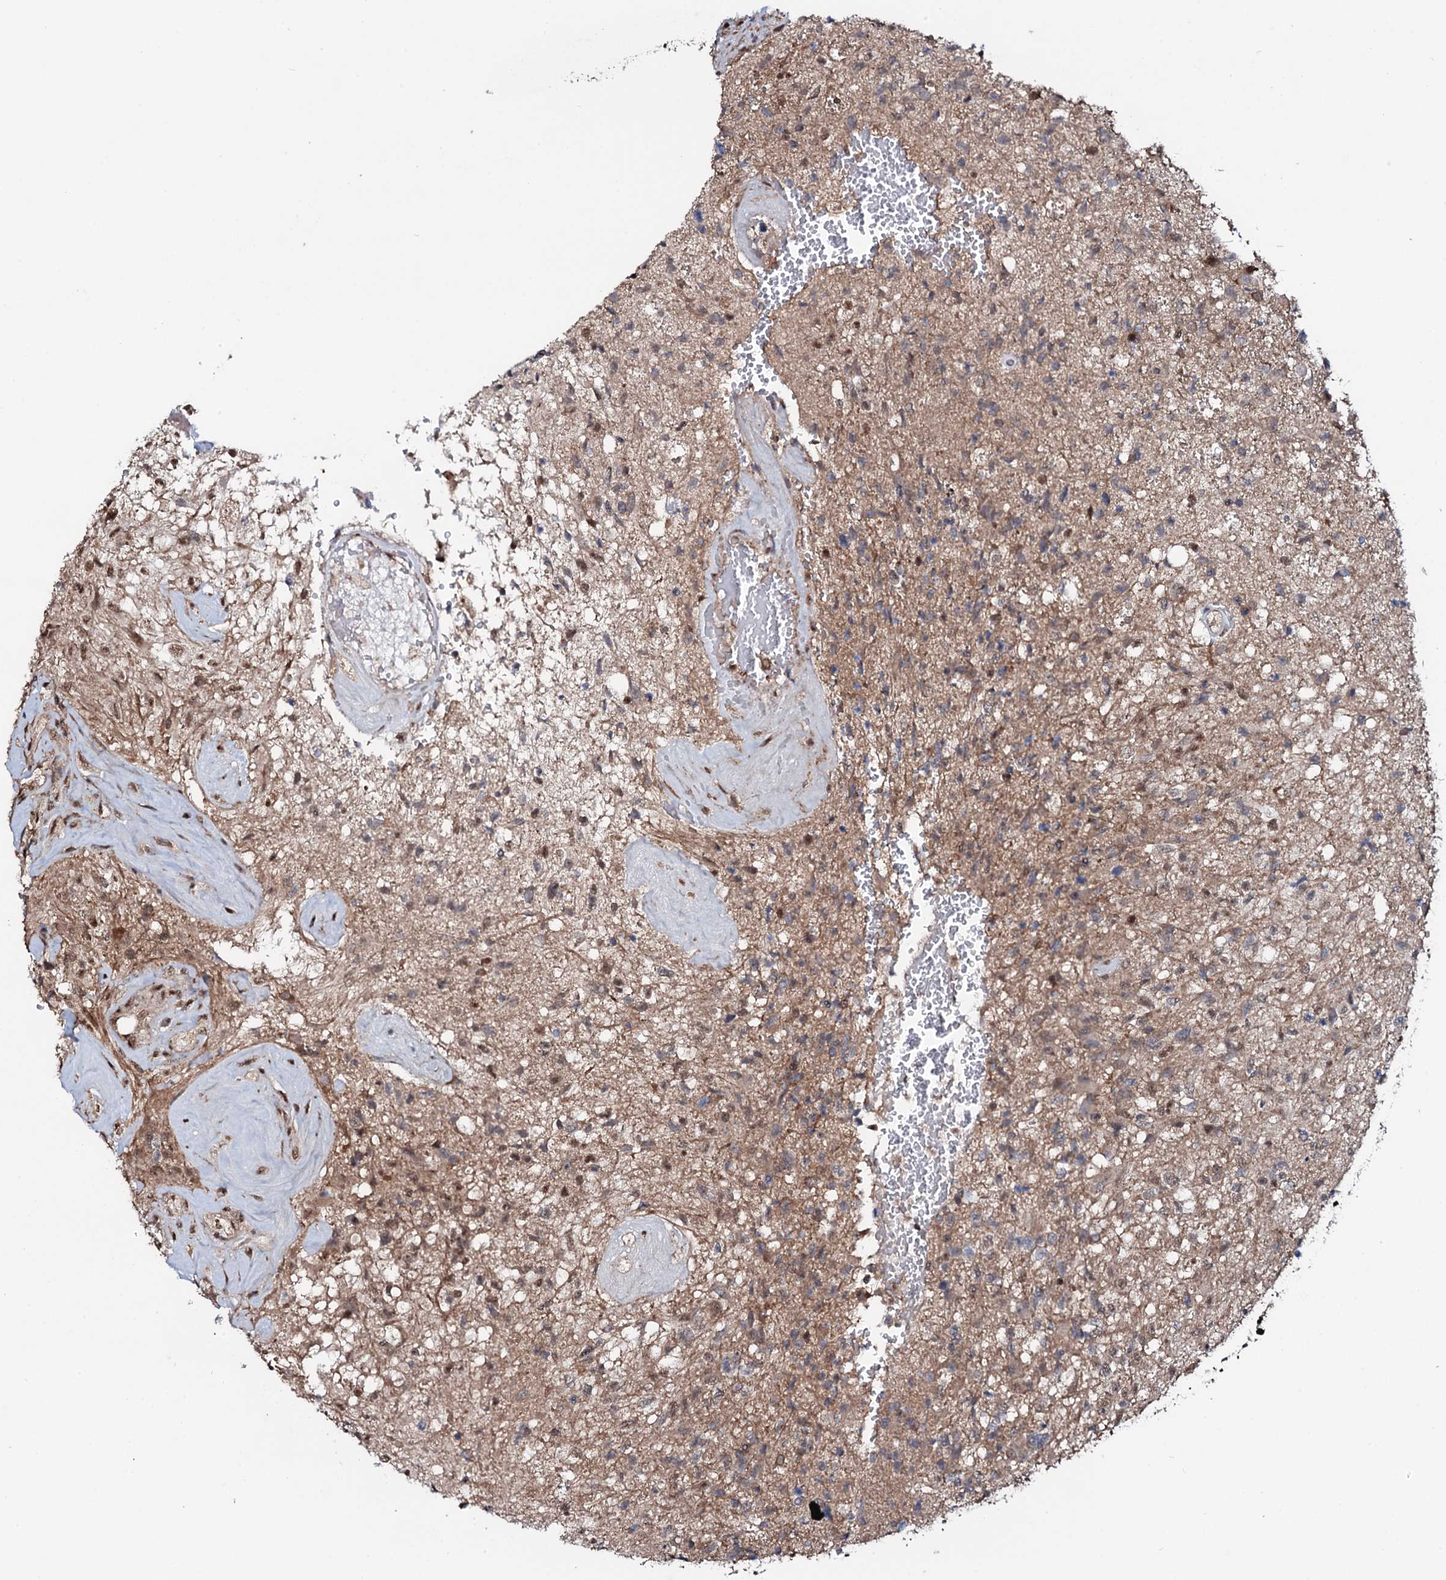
{"staining": {"intensity": "weak", "quantity": "<25%", "location": "cytoplasmic/membranous"}, "tissue": "glioma", "cell_type": "Tumor cells", "image_type": "cancer", "snomed": [{"axis": "morphology", "description": "Glioma, malignant, High grade"}, {"axis": "topography", "description": "Brain"}], "caption": "Histopathology image shows no protein staining in tumor cells of glioma tissue. (Immunohistochemistry (ihc), brightfield microscopy, high magnification).", "gene": "COG6", "patient": {"sex": "male", "age": 56}}